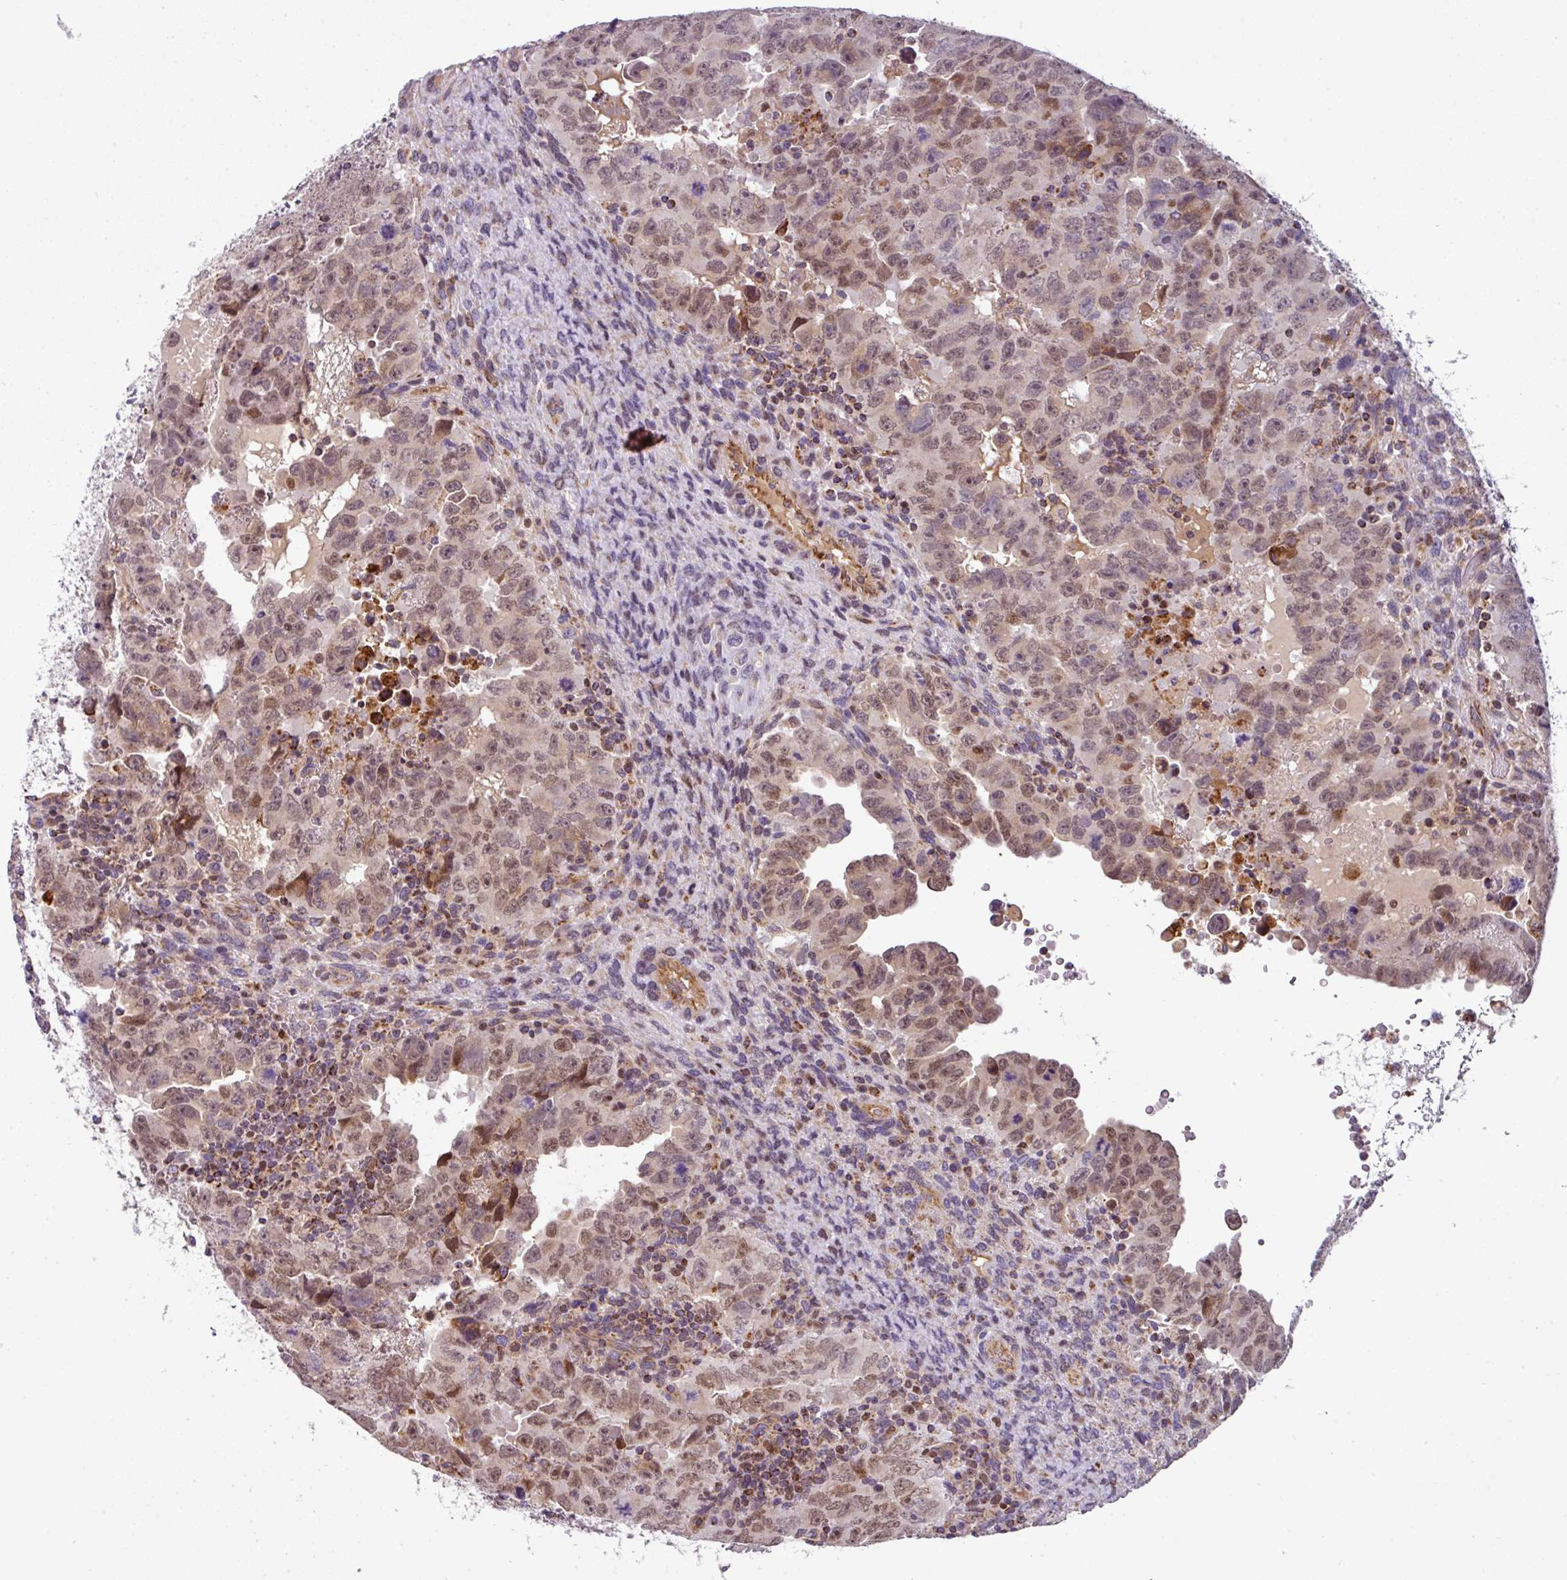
{"staining": {"intensity": "moderate", "quantity": ">75%", "location": "nuclear"}, "tissue": "testis cancer", "cell_type": "Tumor cells", "image_type": "cancer", "snomed": [{"axis": "morphology", "description": "Carcinoma, Embryonal, NOS"}, {"axis": "topography", "description": "Testis"}], "caption": "A micrograph showing moderate nuclear positivity in about >75% of tumor cells in testis cancer, as visualized by brown immunohistochemical staining.", "gene": "PRELID3B", "patient": {"sex": "male", "age": 24}}